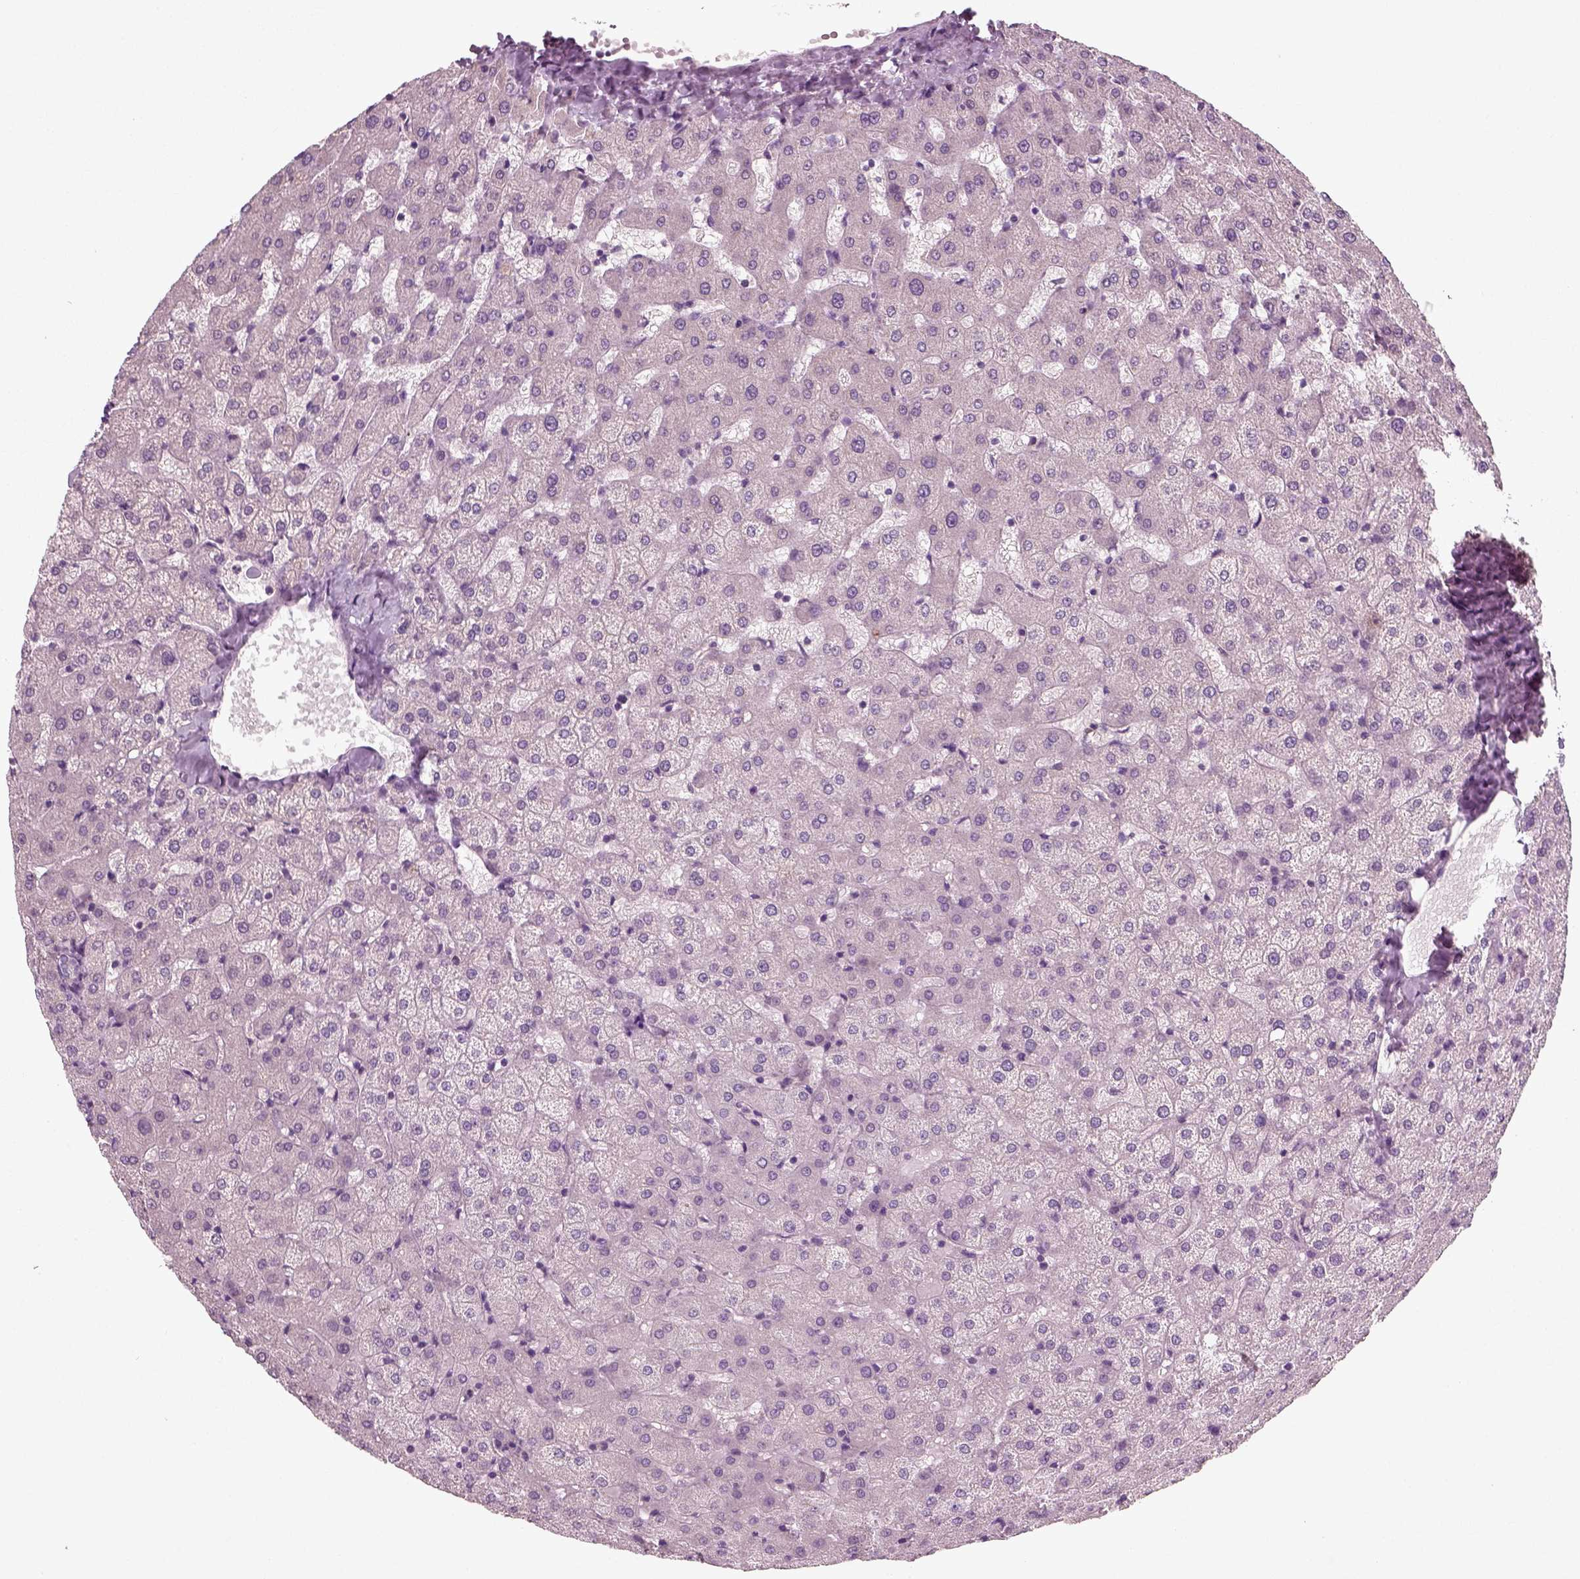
{"staining": {"intensity": "negative", "quantity": "none", "location": "none"}, "tissue": "liver", "cell_type": "Cholangiocytes", "image_type": "normal", "snomed": [{"axis": "morphology", "description": "Normal tissue, NOS"}, {"axis": "topography", "description": "Liver"}], "caption": "Immunohistochemistry (IHC) image of unremarkable liver: human liver stained with DAB exhibits no significant protein positivity in cholangiocytes.", "gene": "RND2", "patient": {"sex": "female", "age": 50}}